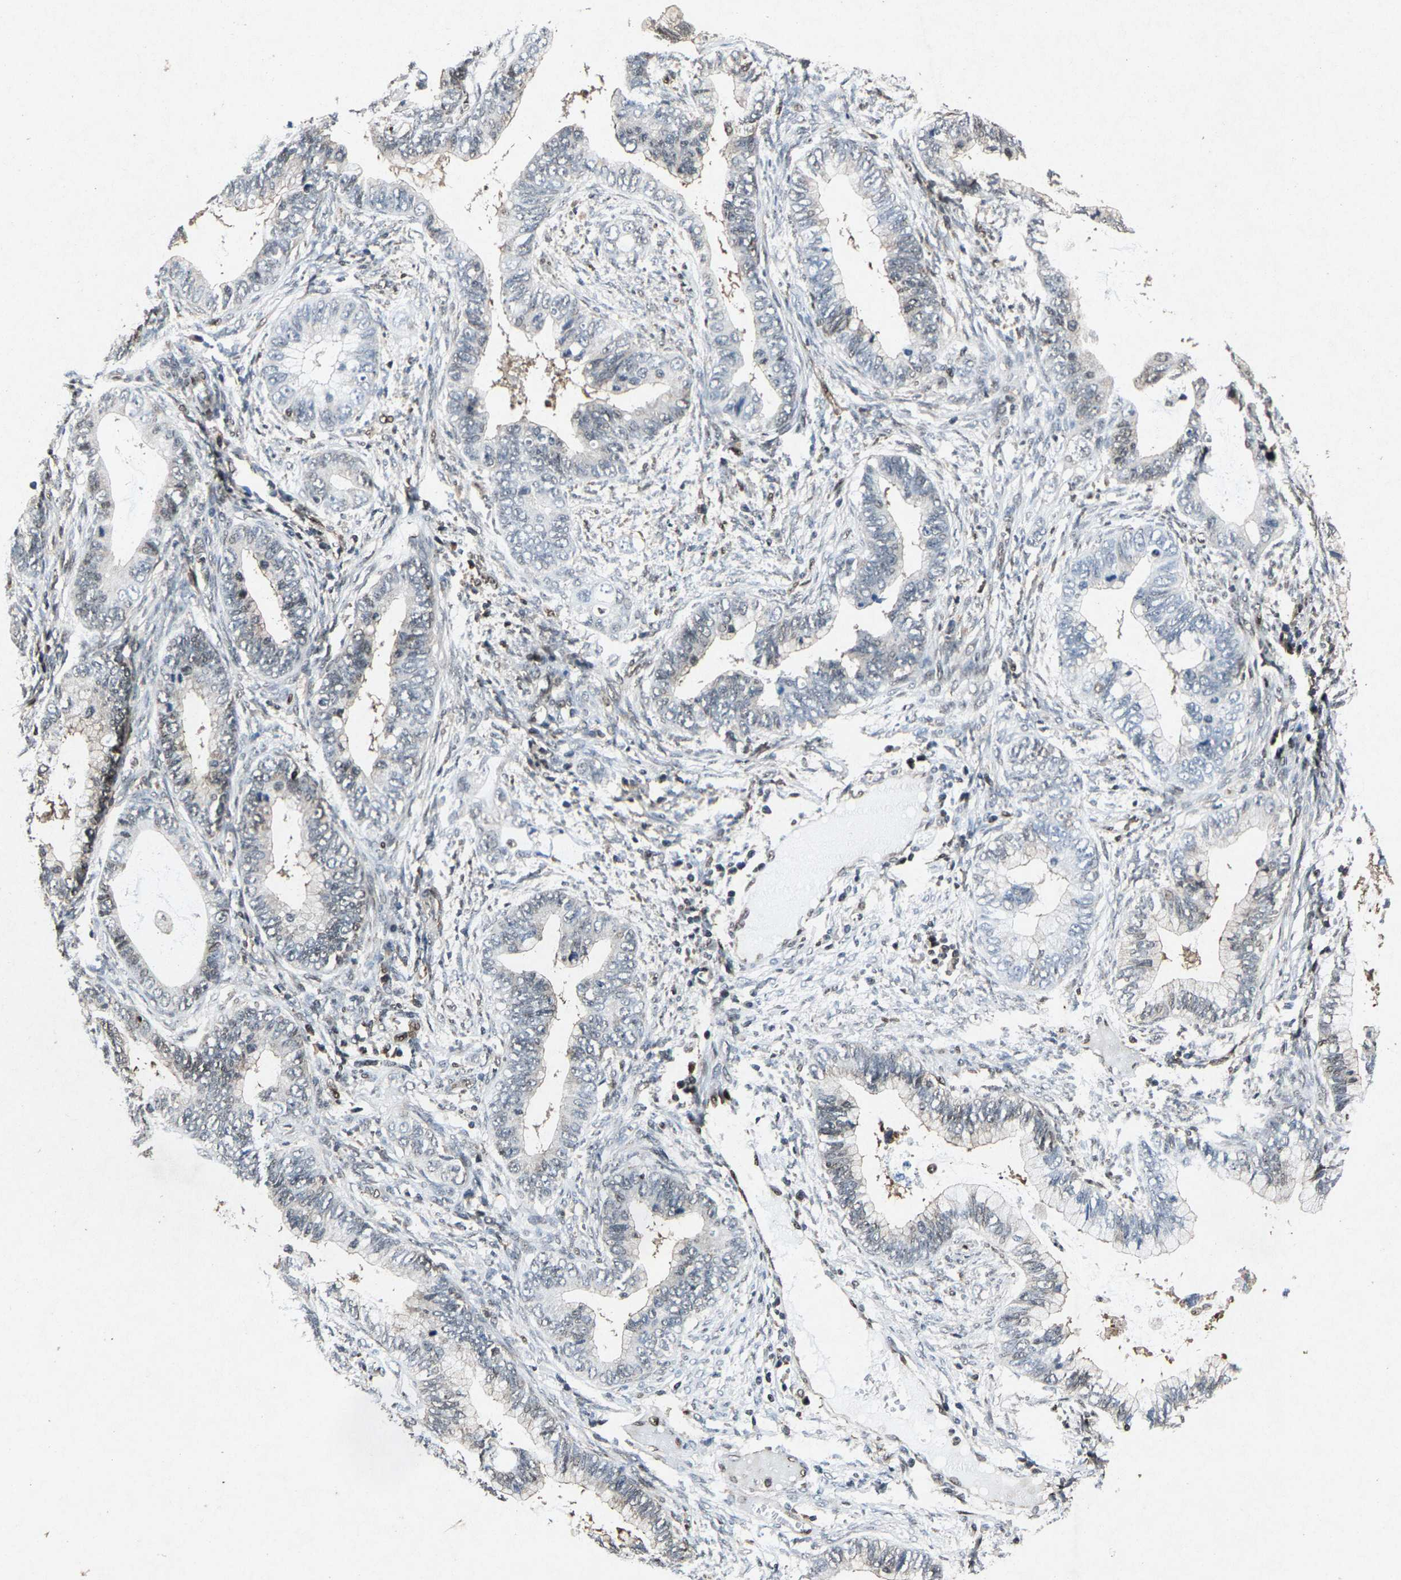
{"staining": {"intensity": "negative", "quantity": "none", "location": "none"}, "tissue": "cervical cancer", "cell_type": "Tumor cells", "image_type": "cancer", "snomed": [{"axis": "morphology", "description": "Adenocarcinoma, NOS"}, {"axis": "topography", "description": "Cervix"}], "caption": "Immunohistochemical staining of adenocarcinoma (cervical) demonstrates no significant expression in tumor cells.", "gene": "ATXN3", "patient": {"sex": "female", "age": 44}}